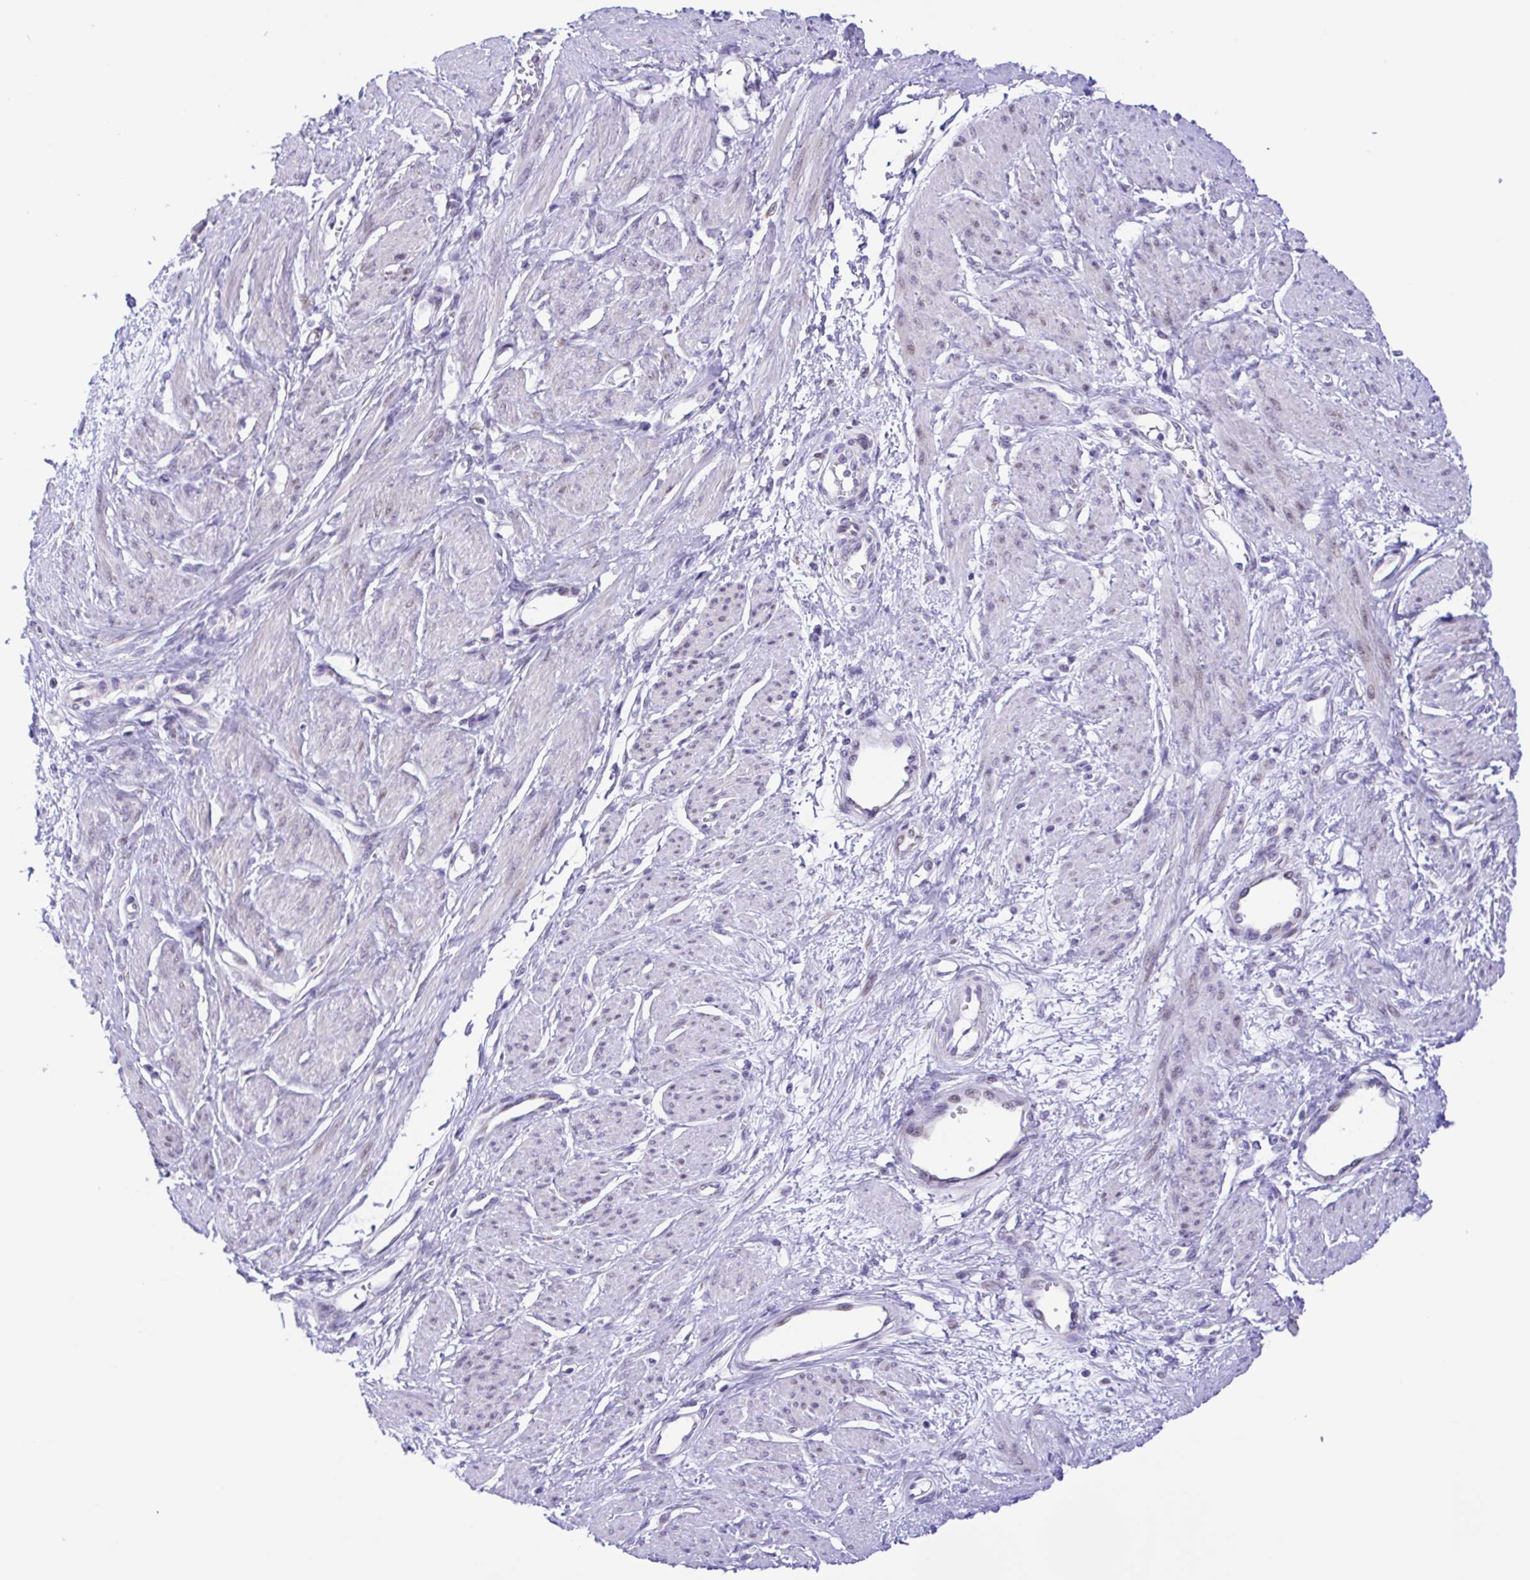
{"staining": {"intensity": "negative", "quantity": "none", "location": "none"}, "tissue": "smooth muscle", "cell_type": "Smooth muscle cells", "image_type": "normal", "snomed": [{"axis": "morphology", "description": "Normal tissue, NOS"}, {"axis": "topography", "description": "Smooth muscle"}, {"axis": "topography", "description": "Uterus"}], "caption": "Benign smooth muscle was stained to show a protein in brown. There is no significant staining in smooth muscle cells. The staining was performed using DAB (3,3'-diaminobenzidine) to visualize the protein expression in brown, while the nuclei were stained in blue with hematoxylin (Magnification: 20x).", "gene": "ENSG00000286022", "patient": {"sex": "female", "age": 39}}